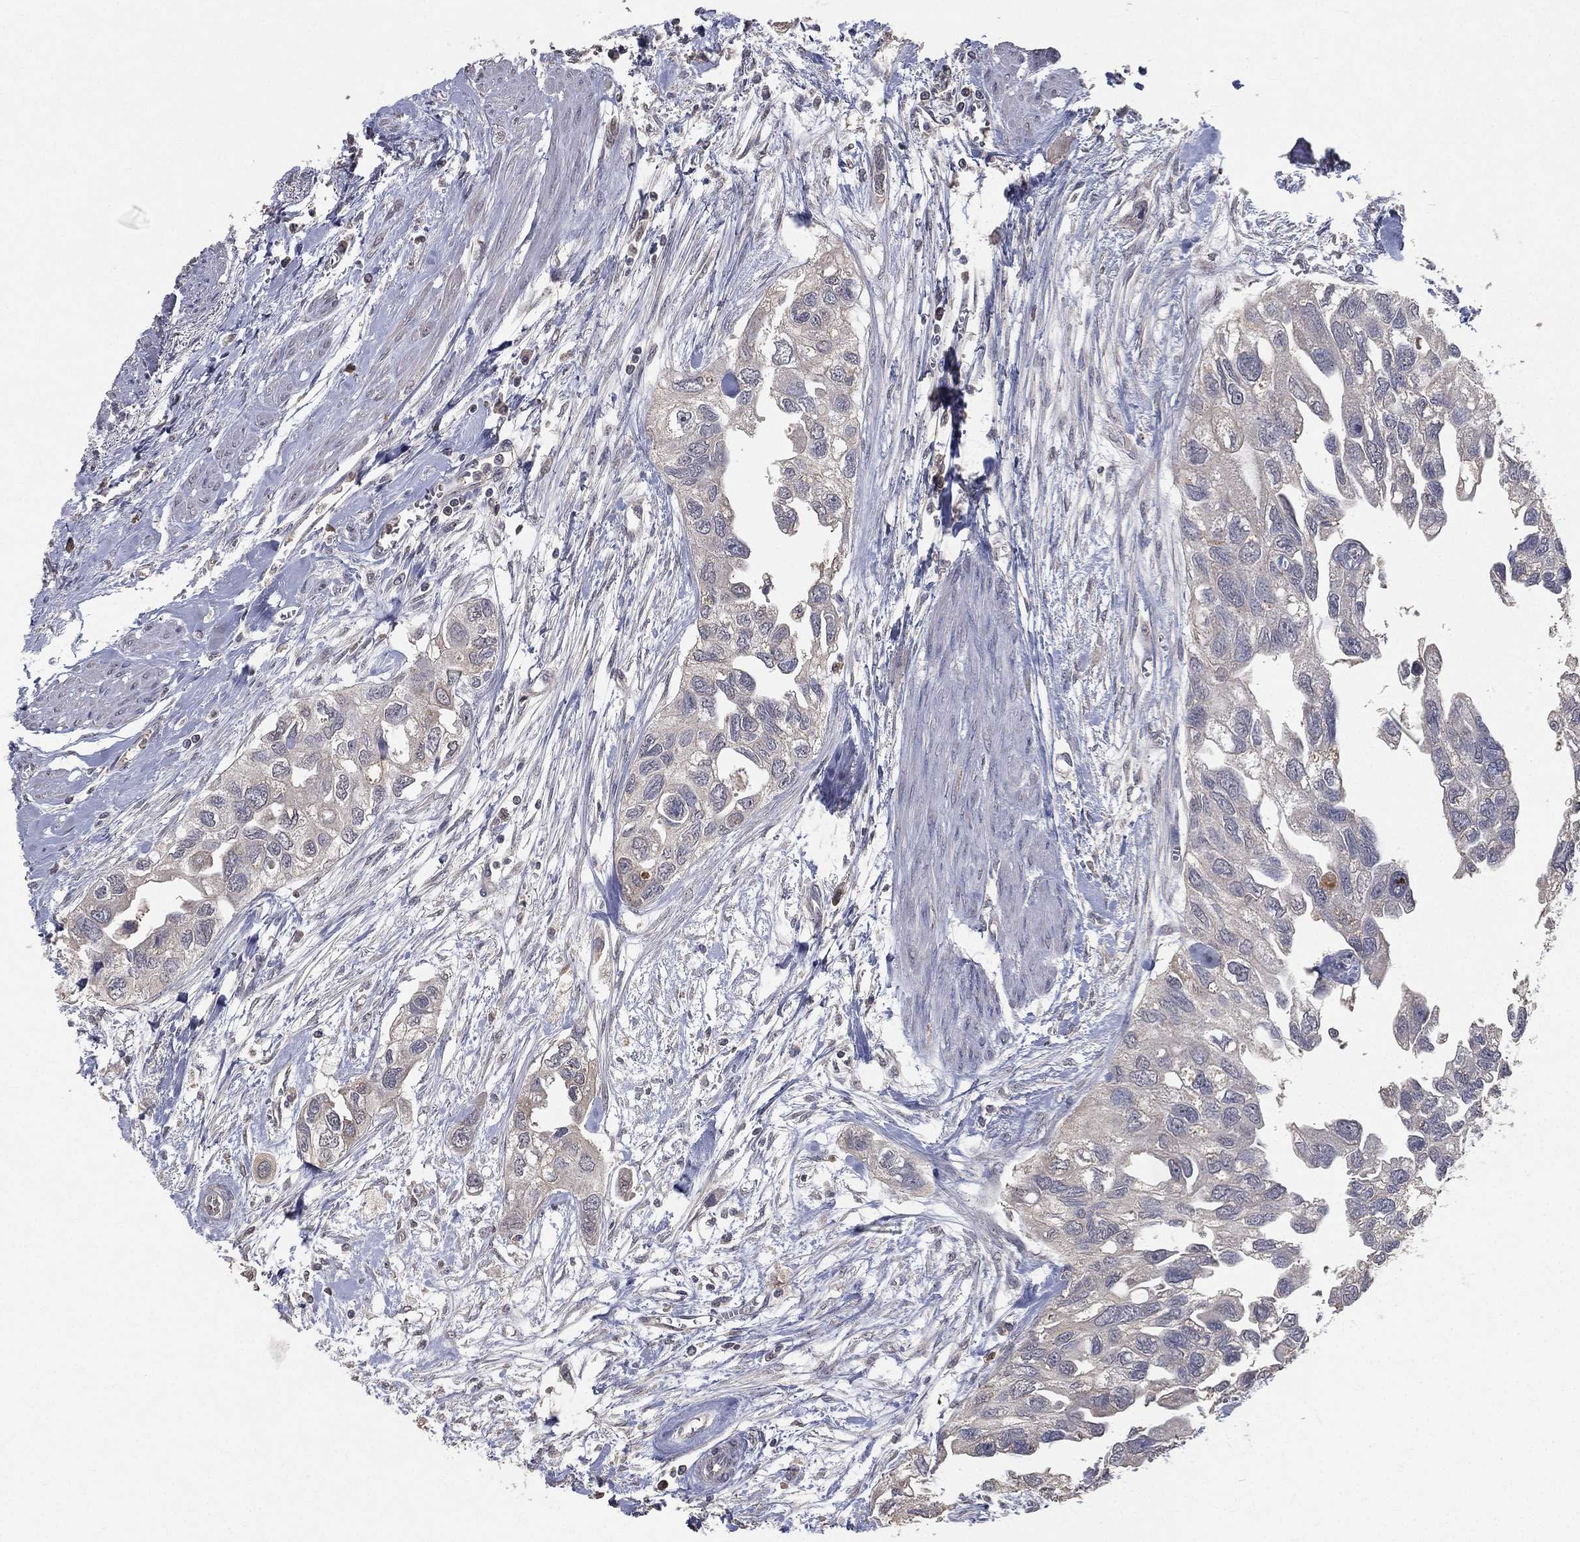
{"staining": {"intensity": "negative", "quantity": "none", "location": "none"}, "tissue": "urothelial cancer", "cell_type": "Tumor cells", "image_type": "cancer", "snomed": [{"axis": "morphology", "description": "Urothelial carcinoma, High grade"}, {"axis": "topography", "description": "Urinary bladder"}], "caption": "This is an immunohistochemistry photomicrograph of urothelial carcinoma (high-grade). There is no positivity in tumor cells.", "gene": "SNAP25", "patient": {"sex": "male", "age": 59}}